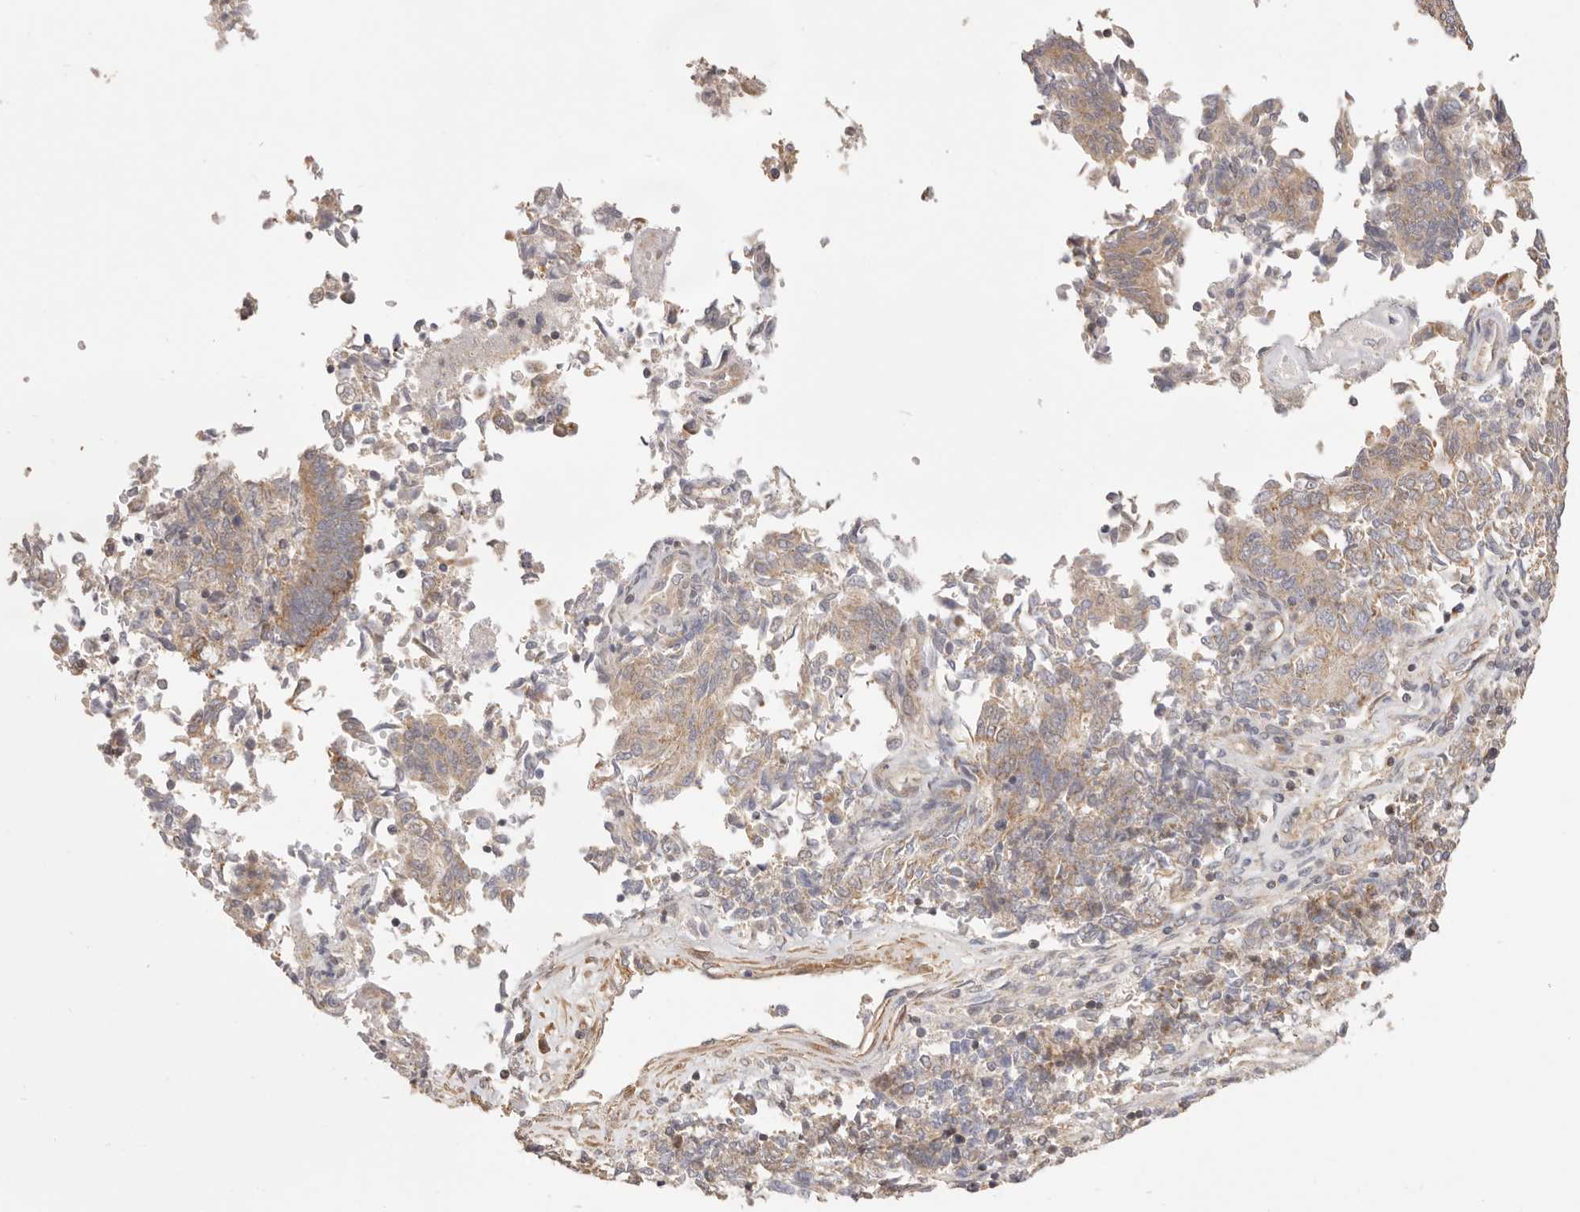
{"staining": {"intensity": "weak", "quantity": ">75%", "location": "cytoplasmic/membranous"}, "tissue": "endometrial cancer", "cell_type": "Tumor cells", "image_type": "cancer", "snomed": [{"axis": "morphology", "description": "Adenocarcinoma, NOS"}, {"axis": "topography", "description": "Endometrium"}], "caption": "High-magnification brightfield microscopy of endometrial adenocarcinoma stained with DAB (brown) and counterstained with hematoxylin (blue). tumor cells exhibit weak cytoplasmic/membranous positivity is seen in about>75% of cells.", "gene": "KCMF1", "patient": {"sex": "female", "age": 80}}